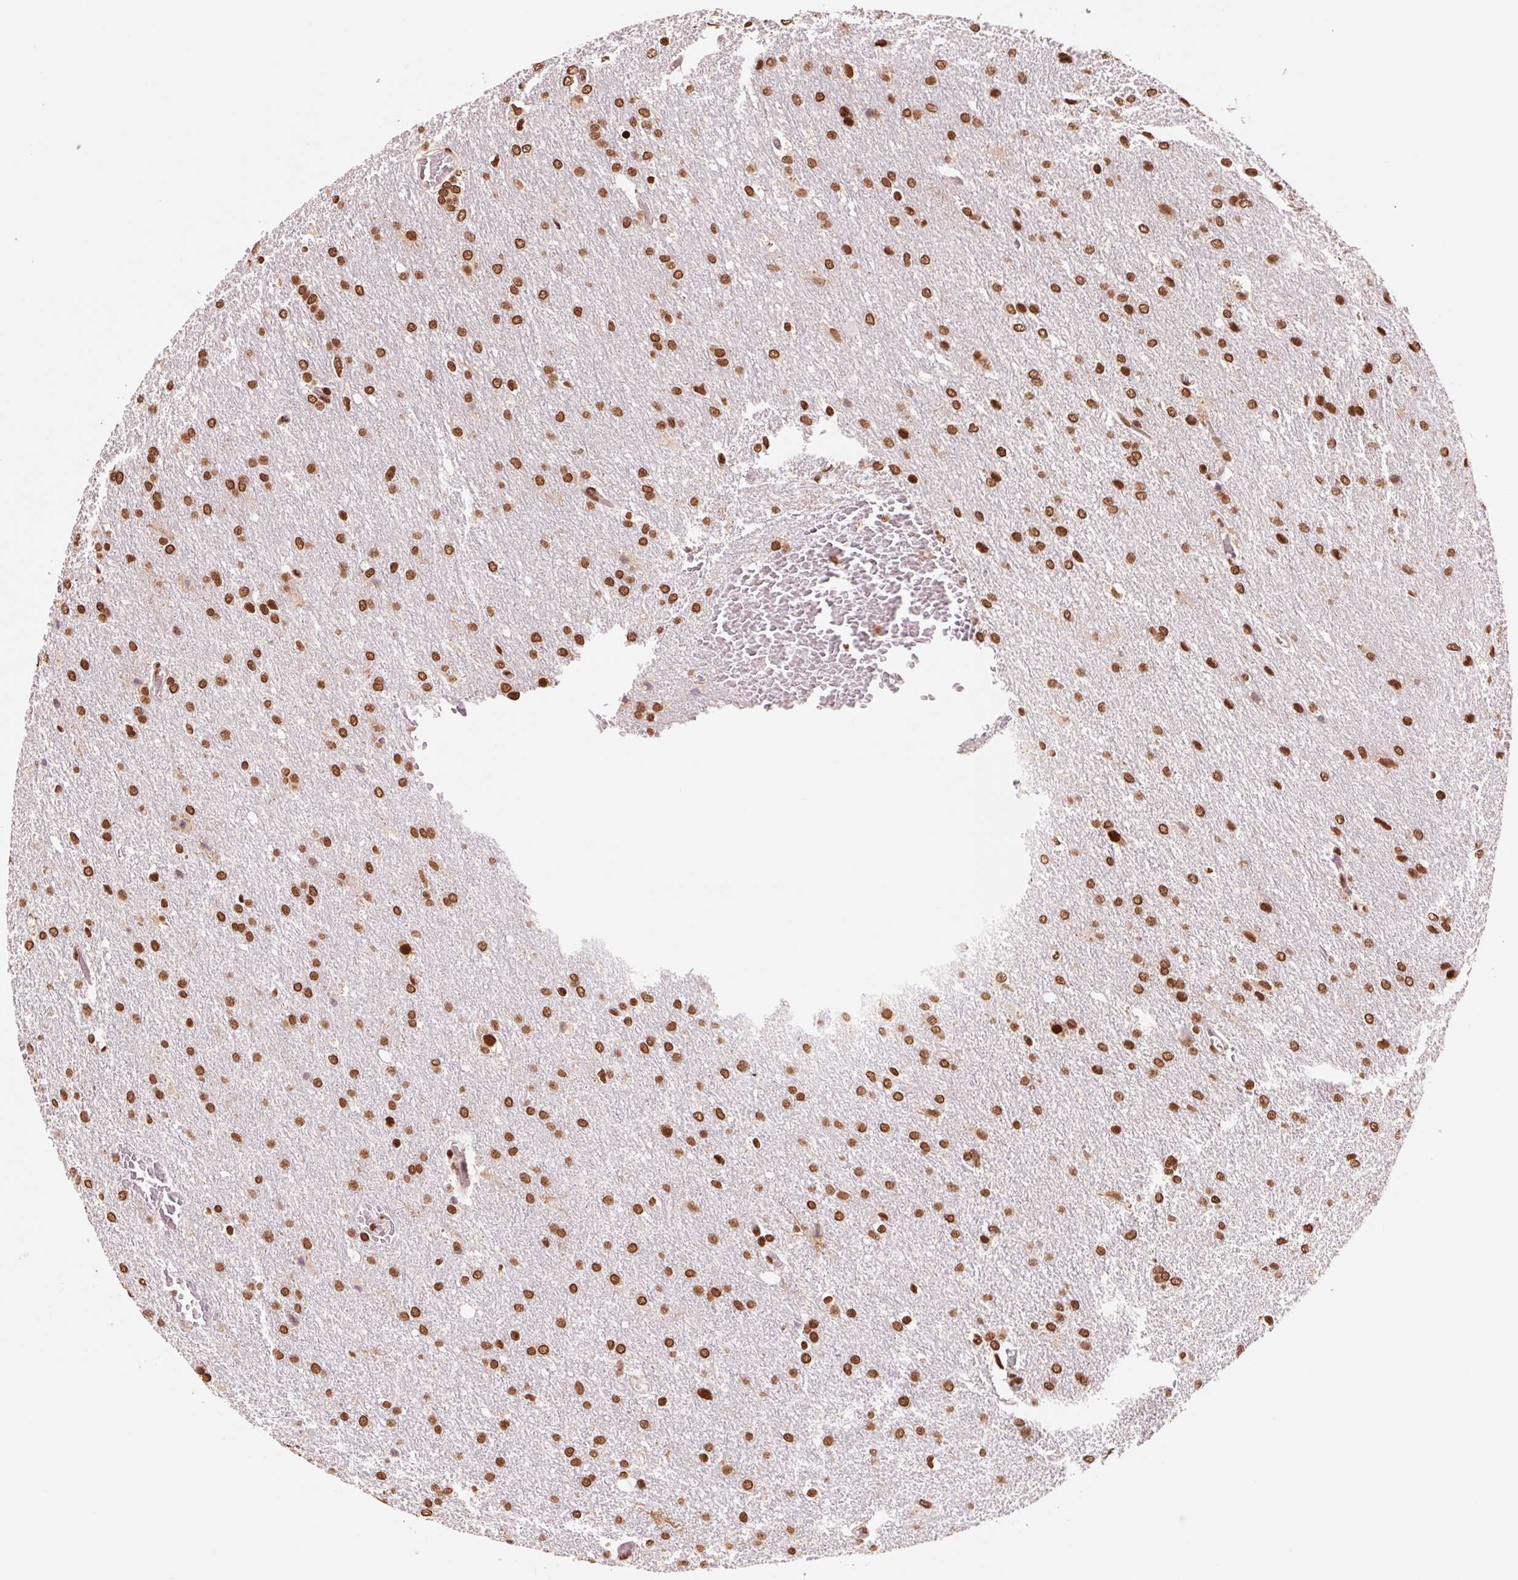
{"staining": {"intensity": "strong", "quantity": ">75%", "location": "nuclear"}, "tissue": "glioma", "cell_type": "Tumor cells", "image_type": "cancer", "snomed": [{"axis": "morphology", "description": "Glioma, malignant, High grade"}, {"axis": "topography", "description": "Brain"}], "caption": "A high-resolution photomicrograph shows IHC staining of glioma, which displays strong nuclear expression in about >75% of tumor cells. The staining was performed using DAB, with brown indicating positive protein expression. Nuclei are stained blue with hematoxylin.", "gene": "TTLL9", "patient": {"sex": "male", "age": 68}}